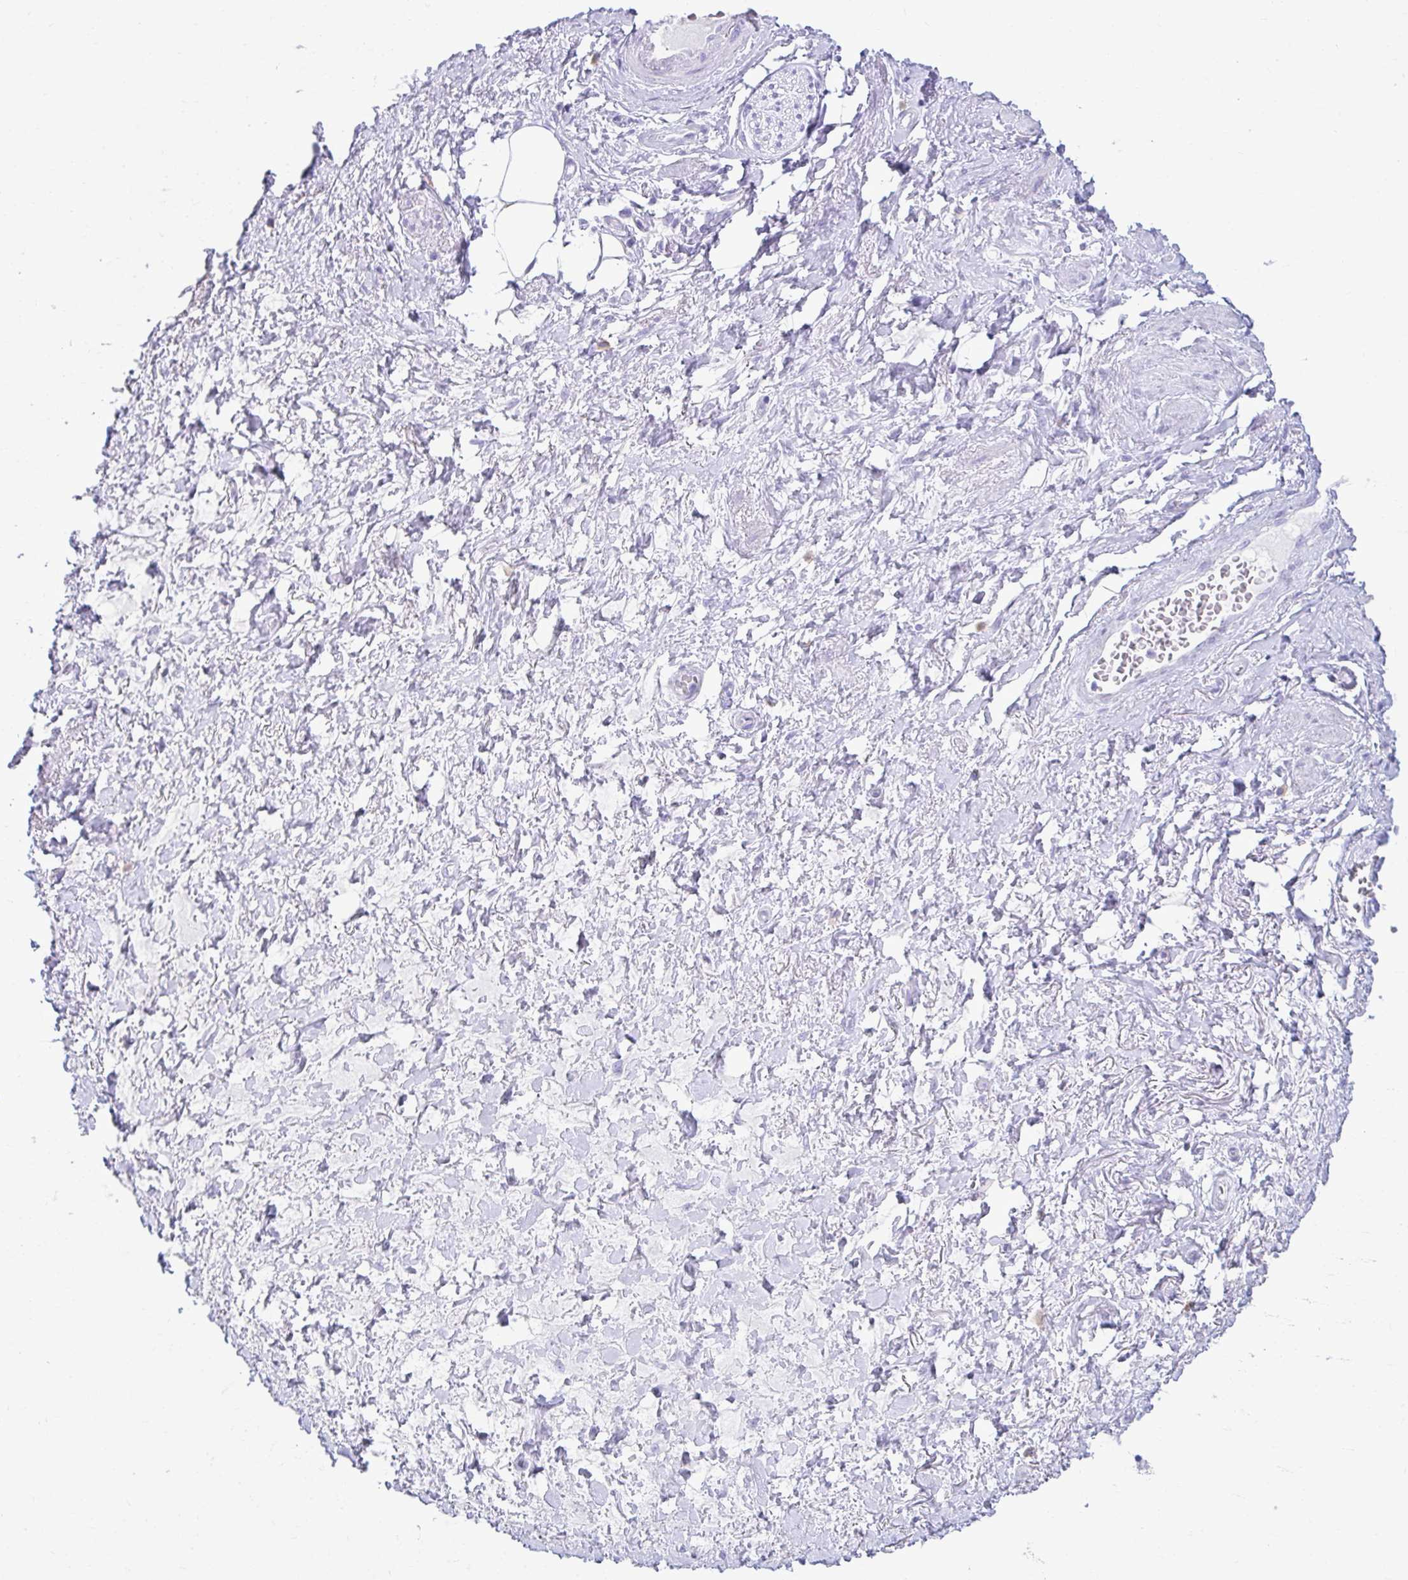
{"staining": {"intensity": "negative", "quantity": "none", "location": "none"}, "tissue": "adipose tissue", "cell_type": "Adipocytes", "image_type": "normal", "snomed": [{"axis": "morphology", "description": "Normal tissue, NOS"}, {"axis": "topography", "description": "Vagina"}, {"axis": "topography", "description": "Peripheral nerve tissue"}], "caption": "The immunohistochemistry (IHC) micrograph has no significant expression in adipocytes of adipose tissue. (DAB (3,3'-diaminobenzidine) IHC visualized using brightfield microscopy, high magnification).", "gene": "ATP4B", "patient": {"sex": "female", "age": 71}}